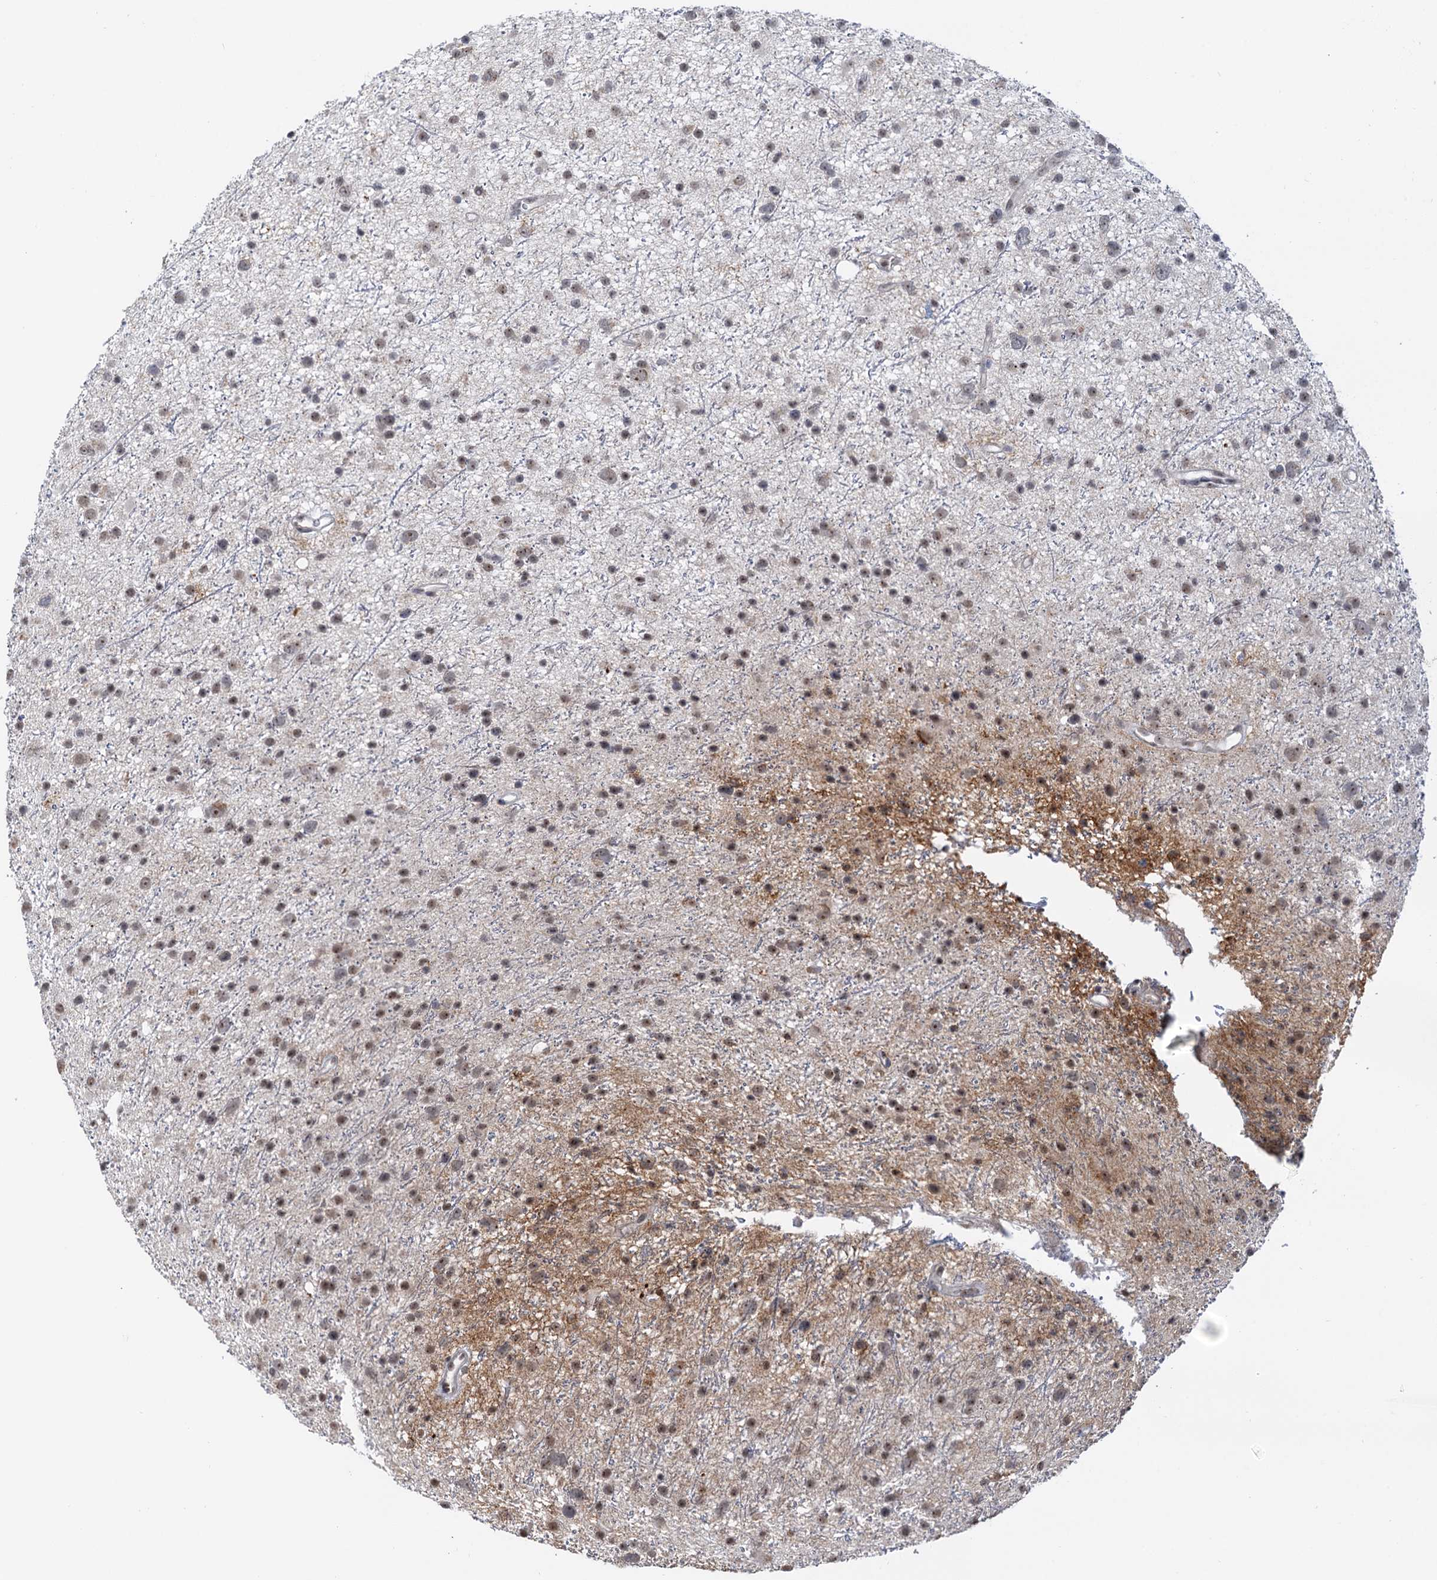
{"staining": {"intensity": "weak", "quantity": "<25%", "location": "nuclear"}, "tissue": "glioma", "cell_type": "Tumor cells", "image_type": "cancer", "snomed": [{"axis": "morphology", "description": "Glioma, malignant, Low grade"}, {"axis": "topography", "description": "Cerebral cortex"}], "caption": "Tumor cells are negative for brown protein staining in glioma.", "gene": "NAT10", "patient": {"sex": "female", "age": 39}}